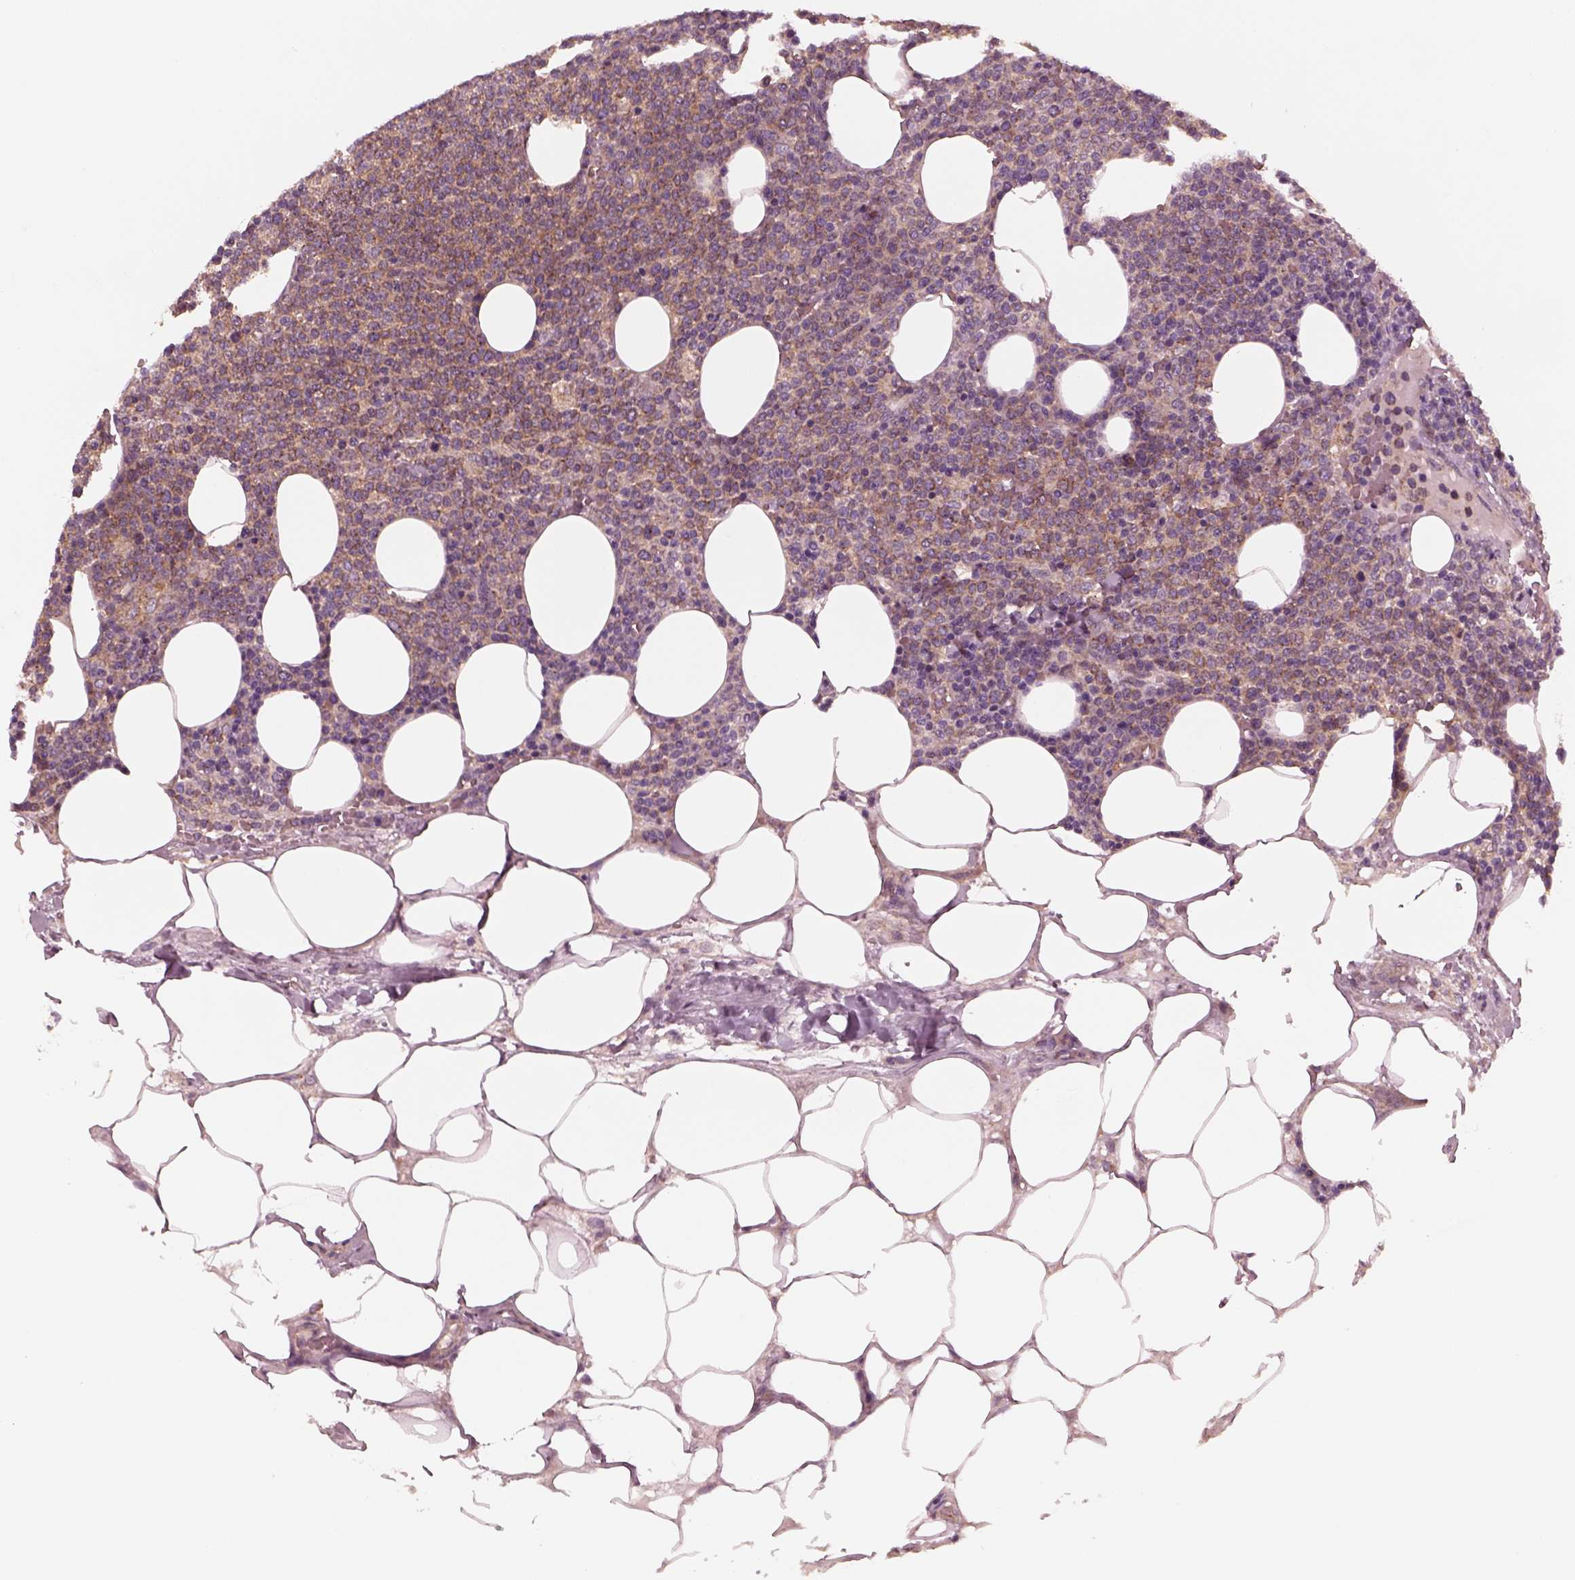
{"staining": {"intensity": "moderate", "quantity": ">75%", "location": "cytoplasmic/membranous"}, "tissue": "lymphoma", "cell_type": "Tumor cells", "image_type": "cancer", "snomed": [{"axis": "morphology", "description": "Malignant lymphoma, non-Hodgkin's type, High grade"}, {"axis": "topography", "description": "Lymph node"}], "caption": "Human lymphoma stained for a protein (brown) shows moderate cytoplasmic/membranous positive staining in approximately >75% of tumor cells.", "gene": "TUBG1", "patient": {"sex": "male", "age": 61}}